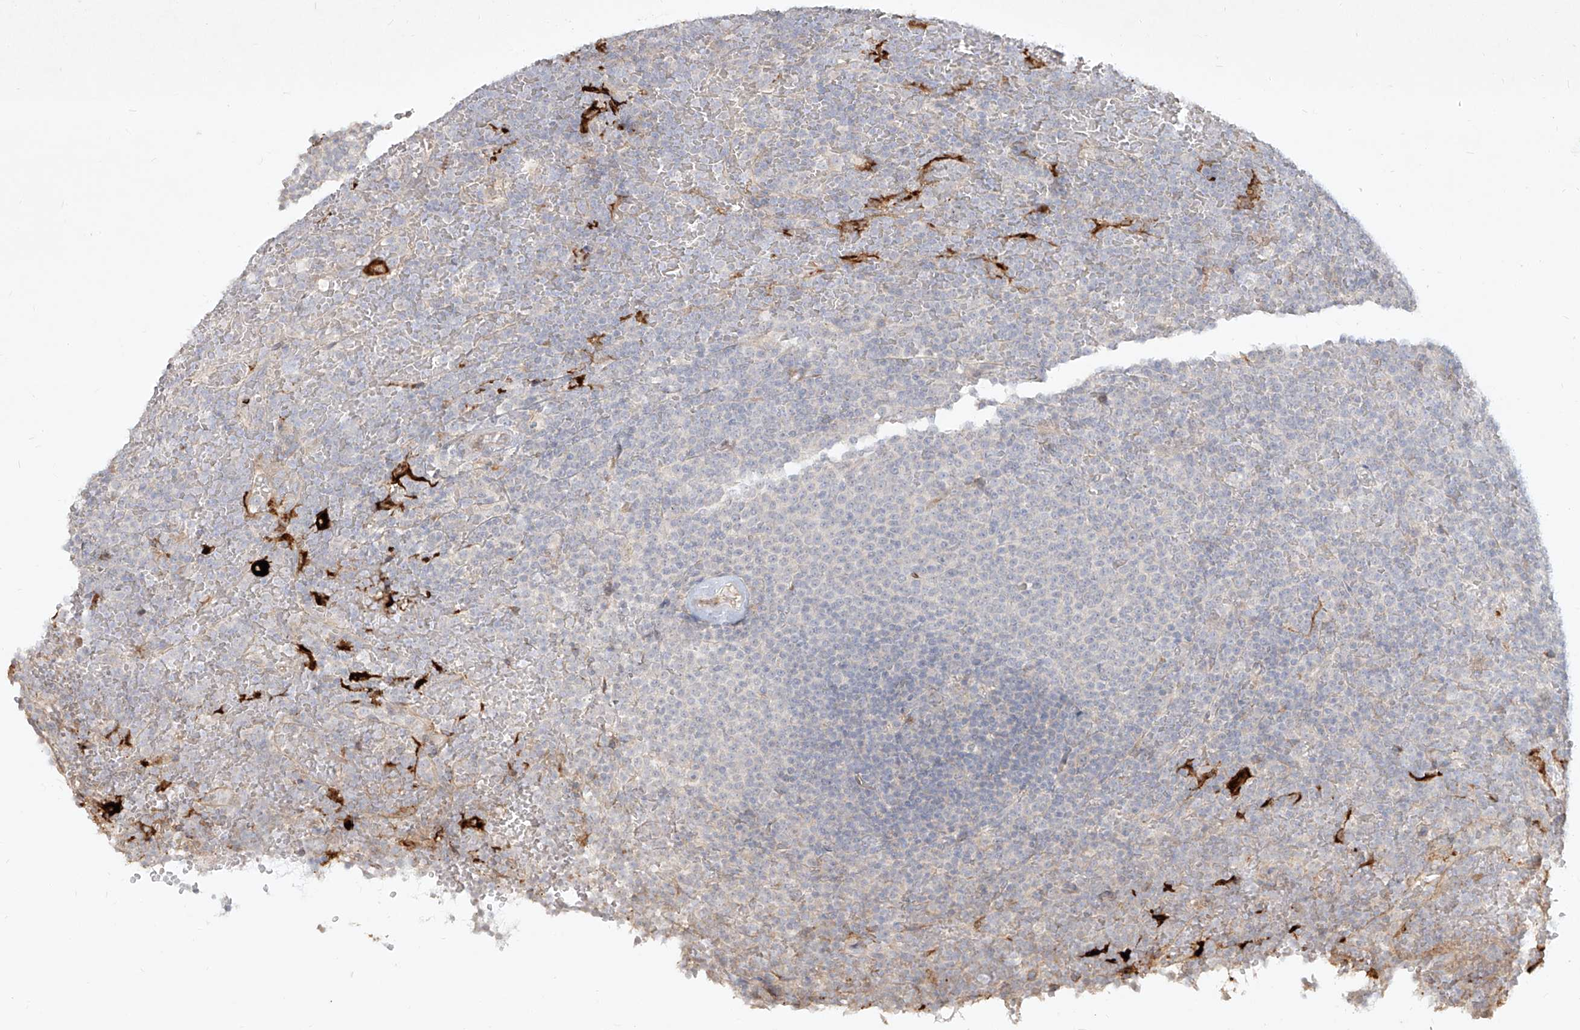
{"staining": {"intensity": "negative", "quantity": "none", "location": "none"}, "tissue": "lymphoma", "cell_type": "Tumor cells", "image_type": "cancer", "snomed": [{"axis": "morphology", "description": "Malignant lymphoma, non-Hodgkin's type, Low grade"}, {"axis": "topography", "description": "Spleen"}], "caption": "This is an immunohistochemistry (IHC) micrograph of human malignant lymphoma, non-Hodgkin's type (low-grade). There is no positivity in tumor cells.", "gene": "CD209", "patient": {"sex": "female", "age": 77}}